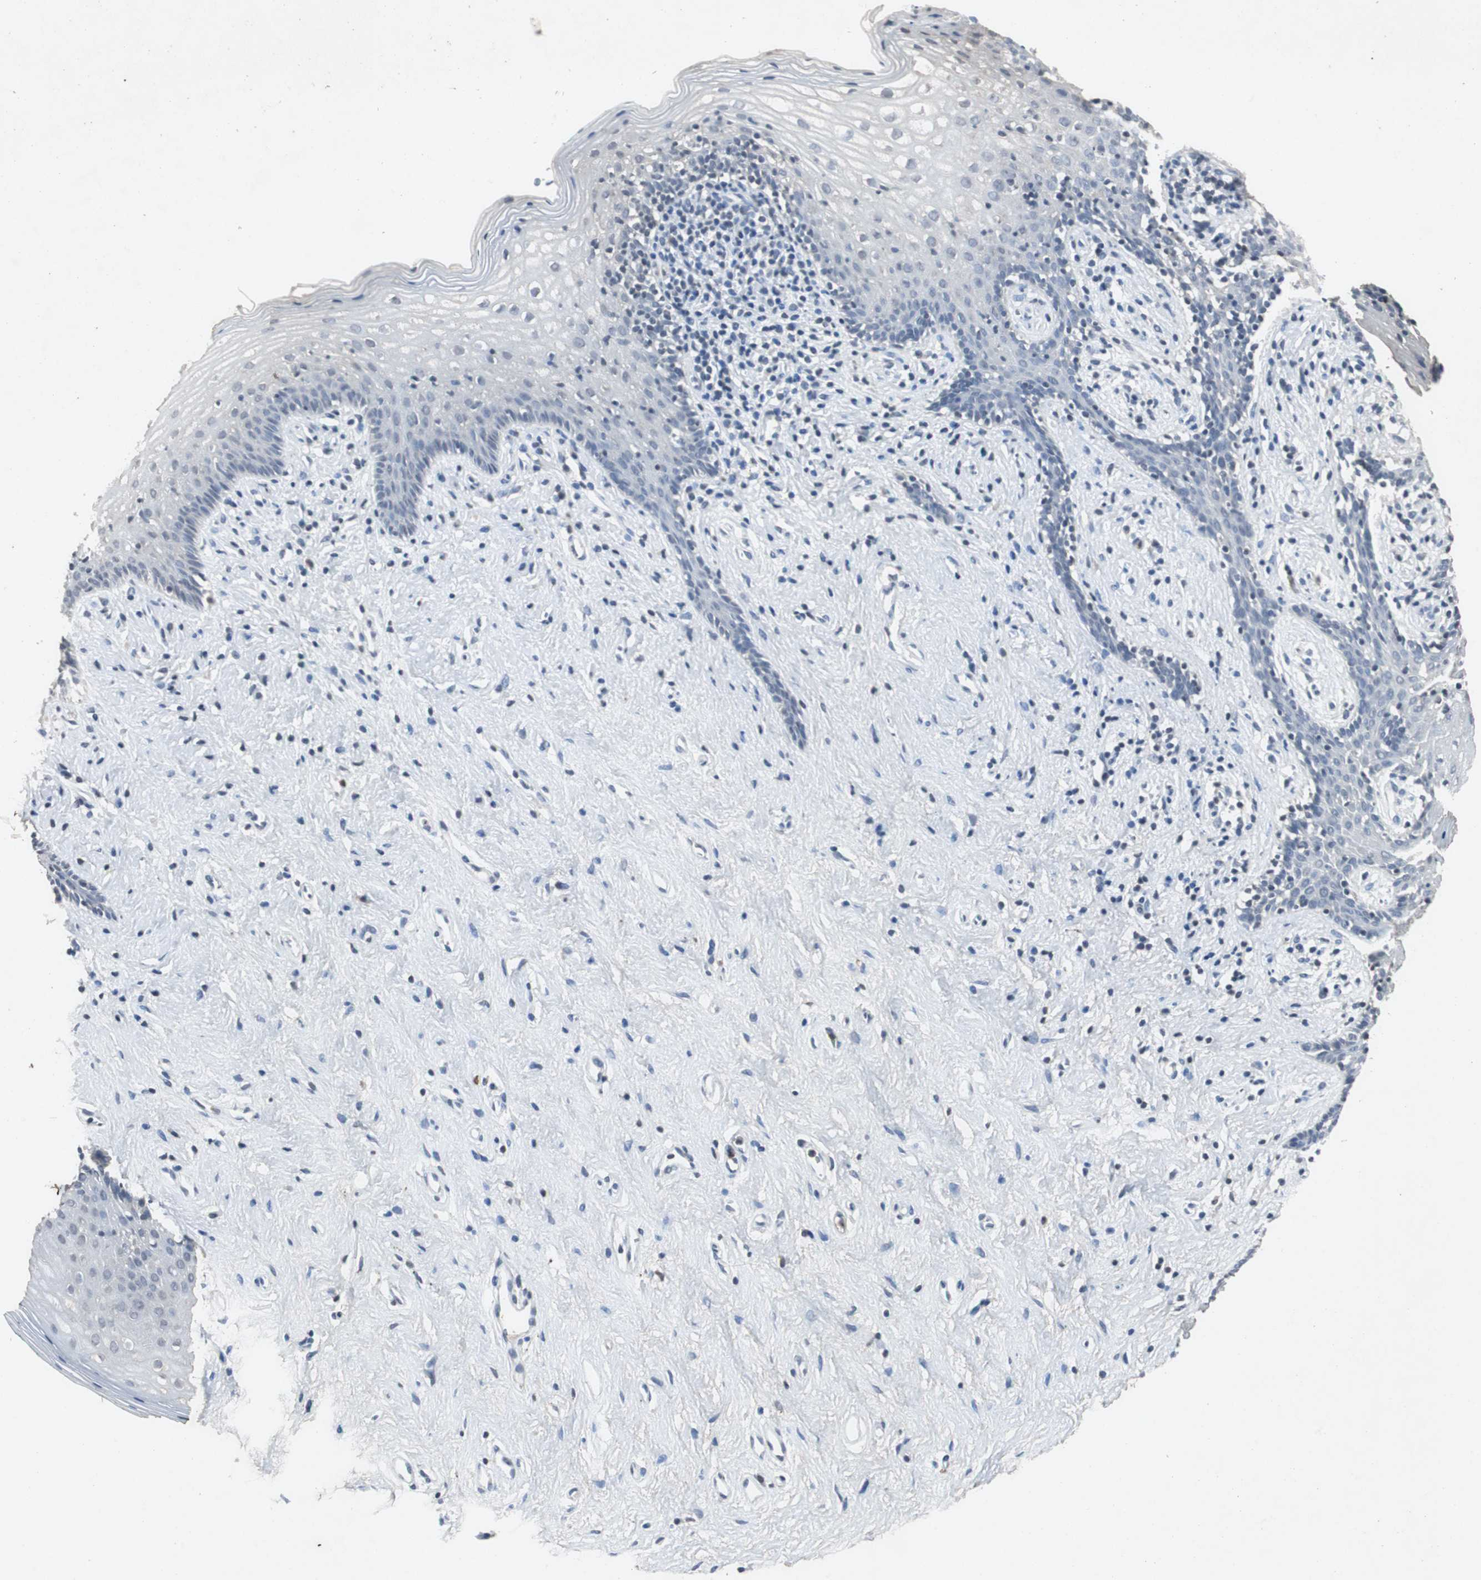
{"staining": {"intensity": "negative", "quantity": "none", "location": "none"}, "tissue": "vagina", "cell_type": "Squamous epithelial cells", "image_type": "normal", "snomed": [{"axis": "morphology", "description": "Normal tissue, NOS"}, {"axis": "topography", "description": "Vagina"}], "caption": "Image shows no significant protein staining in squamous epithelial cells of unremarkable vagina. (DAB (3,3'-diaminobenzidine) IHC with hematoxylin counter stain).", "gene": "ADNP2", "patient": {"sex": "female", "age": 44}}